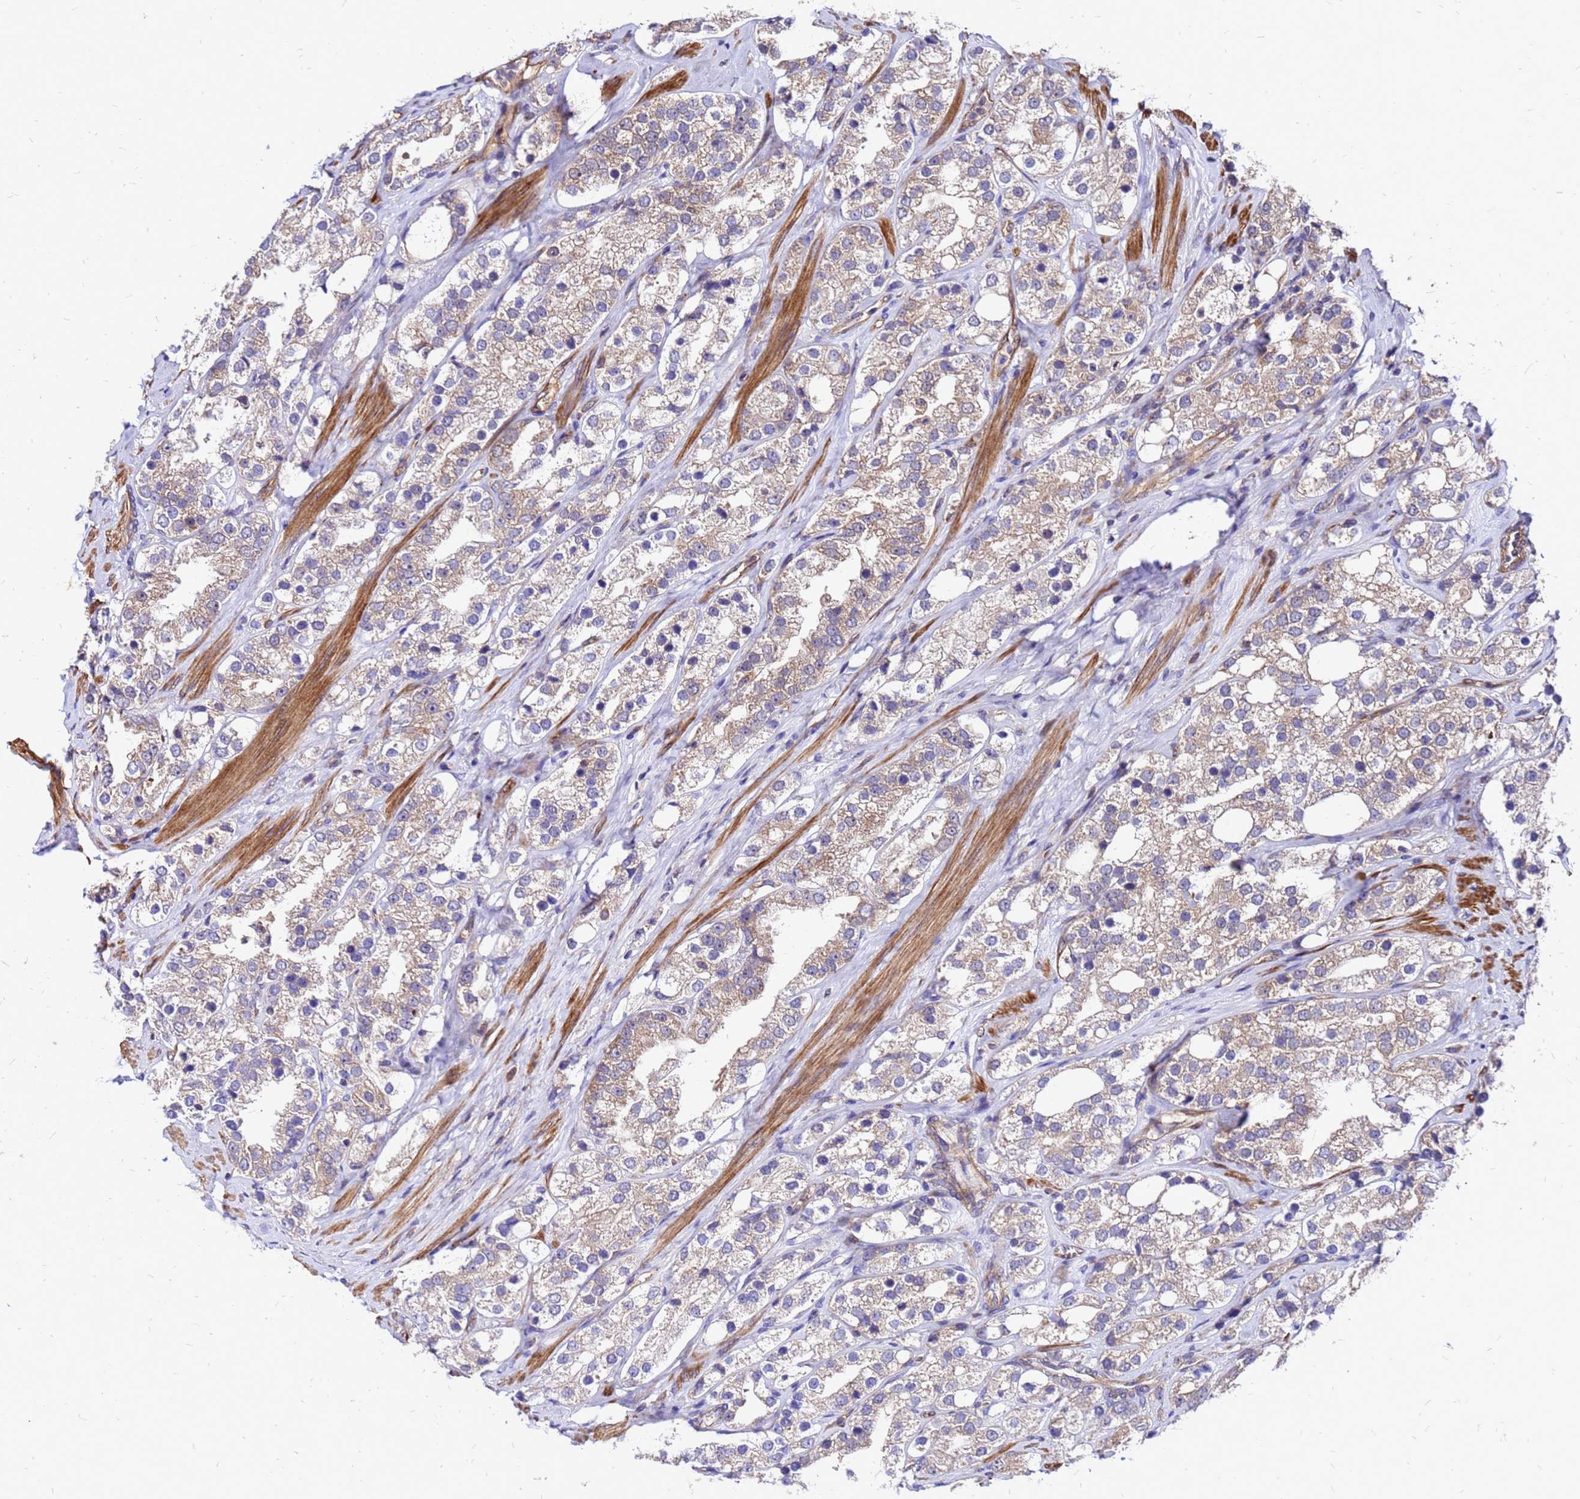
{"staining": {"intensity": "weak", "quantity": ">75%", "location": "cytoplasmic/membranous"}, "tissue": "prostate cancer", "cell_type": "Tumor cells", "image_type": "cancer", "snomed": [{"axis": "morphology", "description": "Adenocarcinoma, NOS"}, {"axis": "topography", "description": "Prostate"}], "caption": "Immunohistochemistry (IHC) photomicrograph of neoplastic tissue: human prostate adenocarcinoma stained using immunohistochemistry (IHC) displays low levels of weak protein expression localized specifically in the cytoplasmic/membranous of tumor cells, appearing as a cytoplasmic/membranous brown color.", "gene": "DUSP23", "patient": {"sex": "male", "age": 79}}